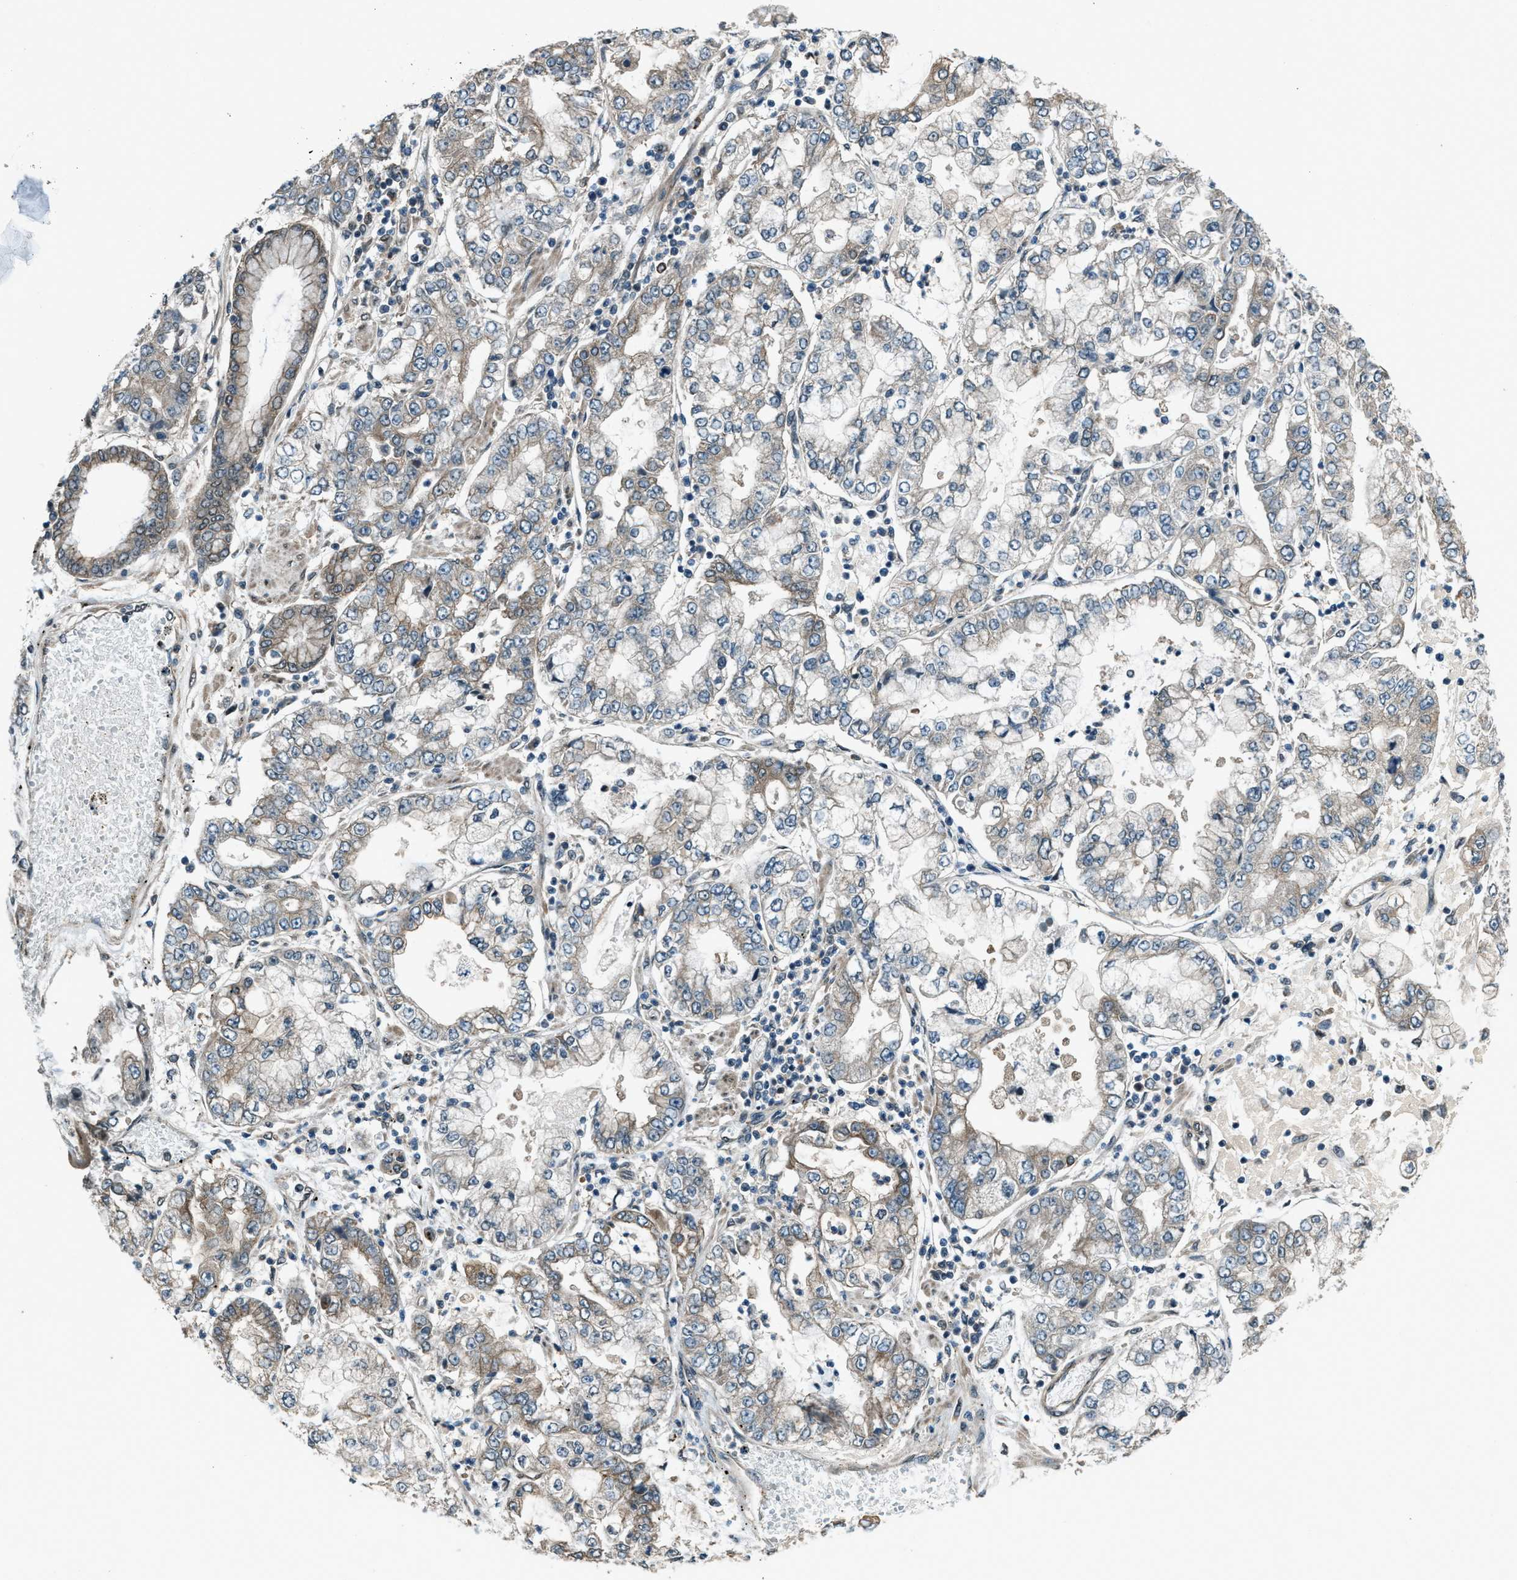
{"staining": {"intensity": "weak", "quantity": "<25%", "location": "cytoplasmic/membranous"}, "tissue": "stomach cancer", "cell_type": "Tumor cells", "image_type": "cancer", "snomed": [{"axis": "morphology", "description": "Adenocarcinoma, NOS"}, {"axis": "topography", "description": "Stomach"}], "caption": "Histopathology image shows no significant protein staining in tumor cells of stomach cancer.", "gene": "SVIL", "patient": {"sex": "male", "age": 76}}